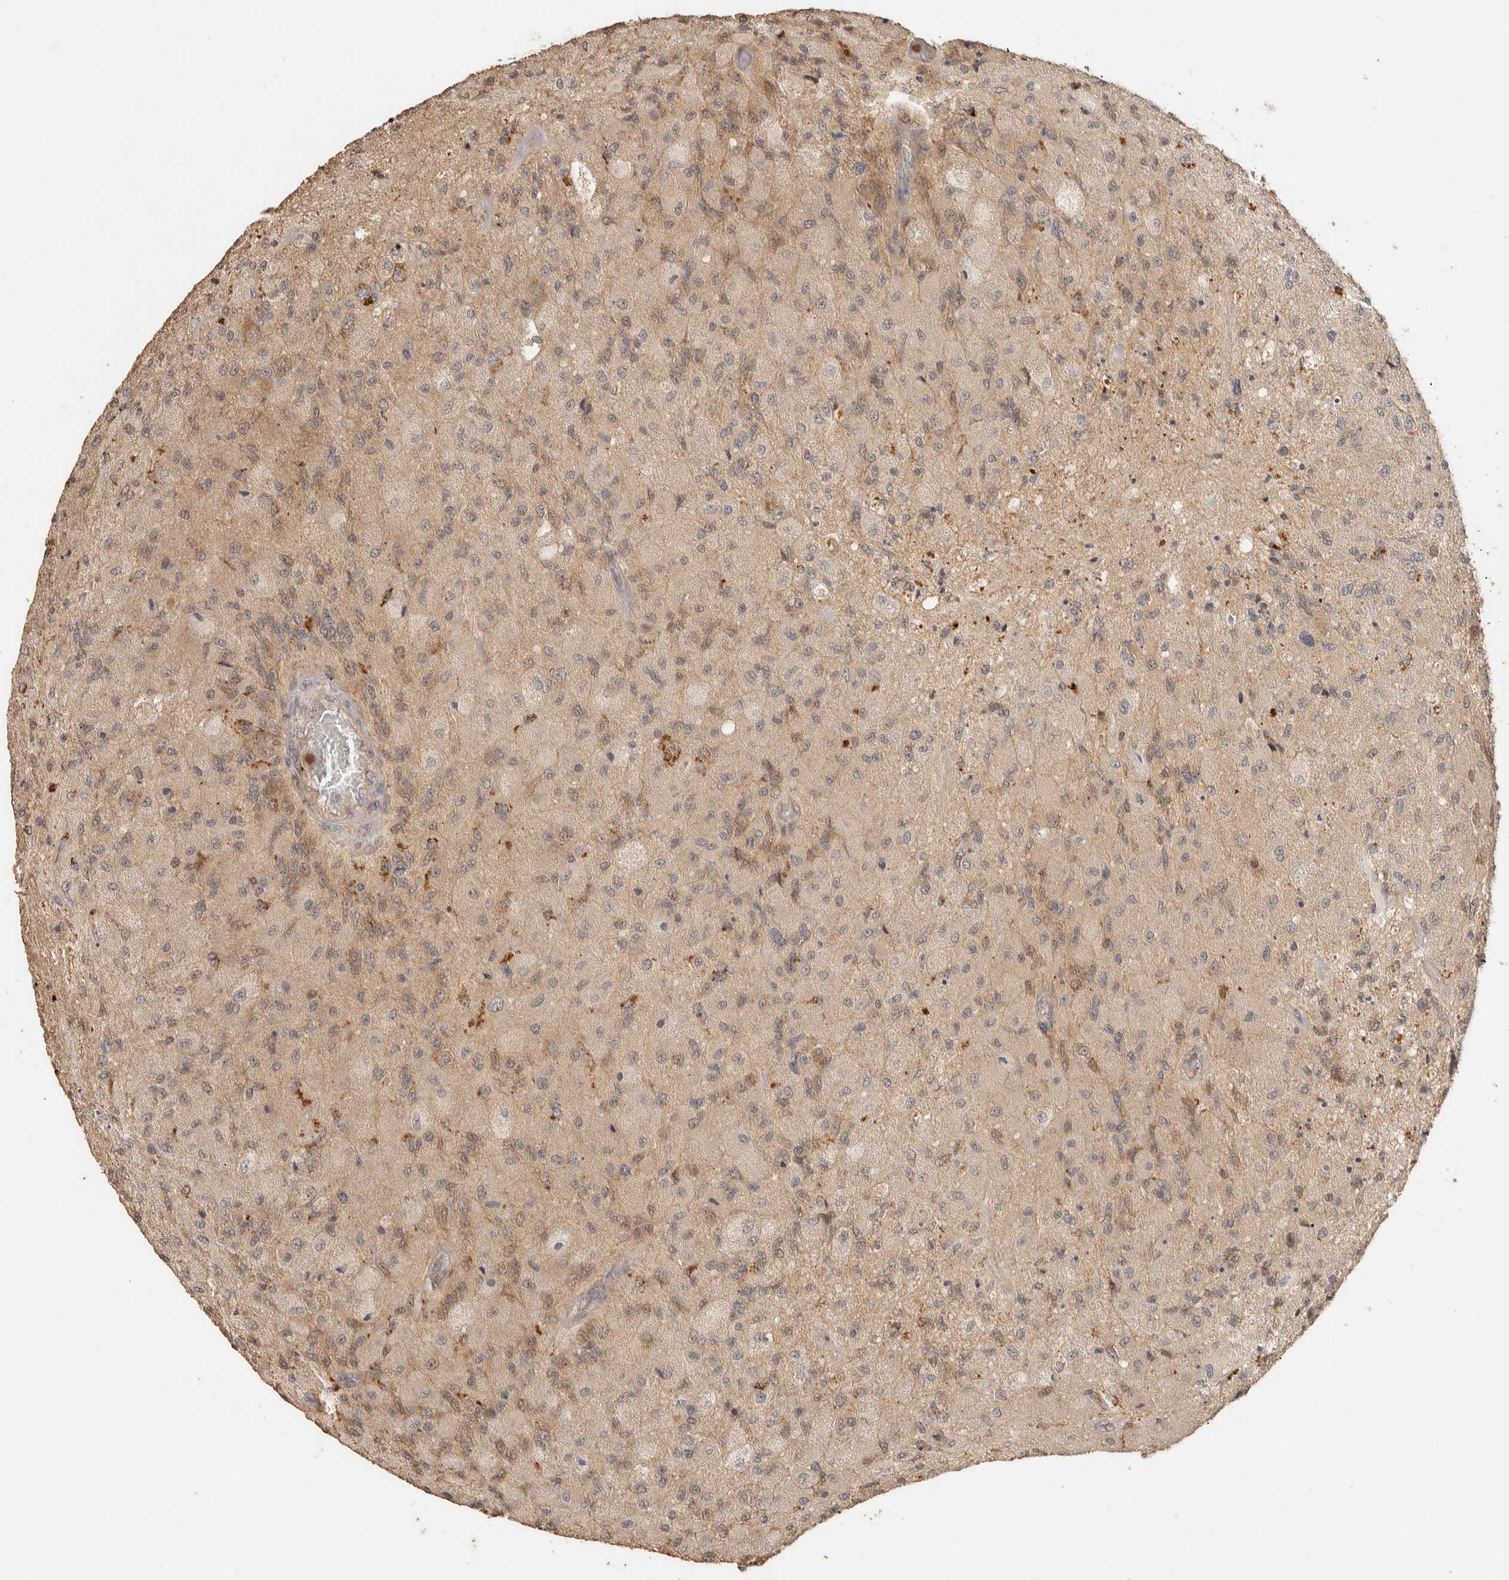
{"staining": {"intensity": "moderate", "quantity": "<25%", "location": "cytoplasmic/membranous"}, "tissue": "glioma", "cell_type": "Tumor cells", "image_type": "cancer", "snomed": [{"axis": "morphology", "description": "Normal tissue, NOS"}, {"axis": "morphology", "description": "Glioma, malignant, High grade"}, {"axis": "topography", "description": "Cerebral cortex"}], "caption": "Immunohistochemistry (IHC) histopathology image of neoplastic tissue: glioma stained using immunohistochemistry shows low levels of moderate protein expression localized specifically in the cytoplasmic/membranous of tumor cells, appearing as a cytoplasmic/membranous brown color.", "gene": "ITPA", "patient": {"sex": "male", "age": 77}}